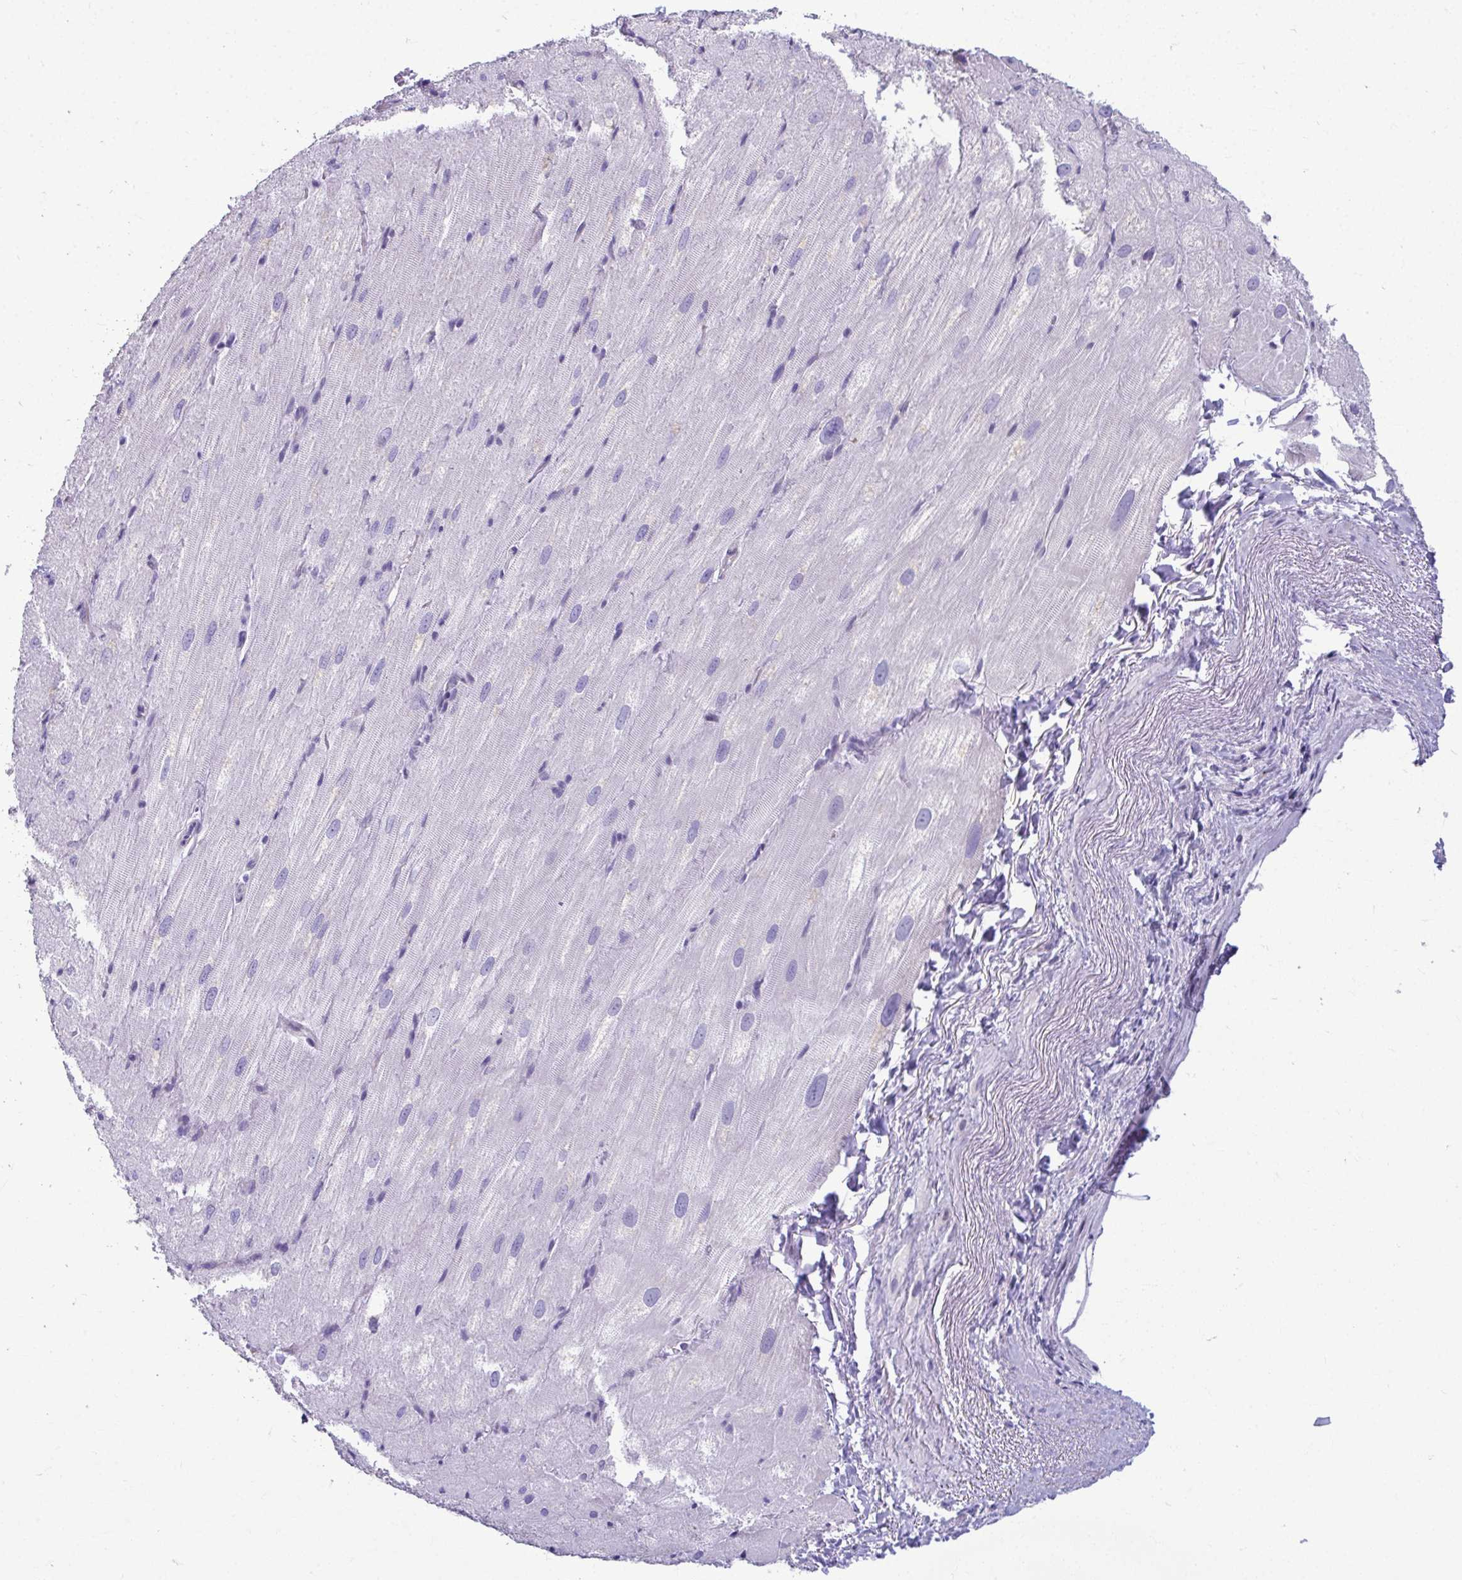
{"staining": {"intensity": "weak", "quantity": "<25%", "location": "cytoplasmic/membranous"}, "tissue": "heart muscle", "cell_type": "Cardiomyocytes", "image_type": "normal", "snomed": [{"axis": "morphology", "description": "Normal tissue, NOS"}, {"axis": "topography", "description": "Heart"}], "caption": "Protein analysis of unremarkable heart muscle demonstrates no significant expression in cardiomyocytes. The staining was performed using DAB to visualize the protein expression in brown, while the nuclei were stained in blue with hematoxylin (Magnification: 20x).", "gene": "SERPINI1", "patient": {"sex": "male", "age": 62}}